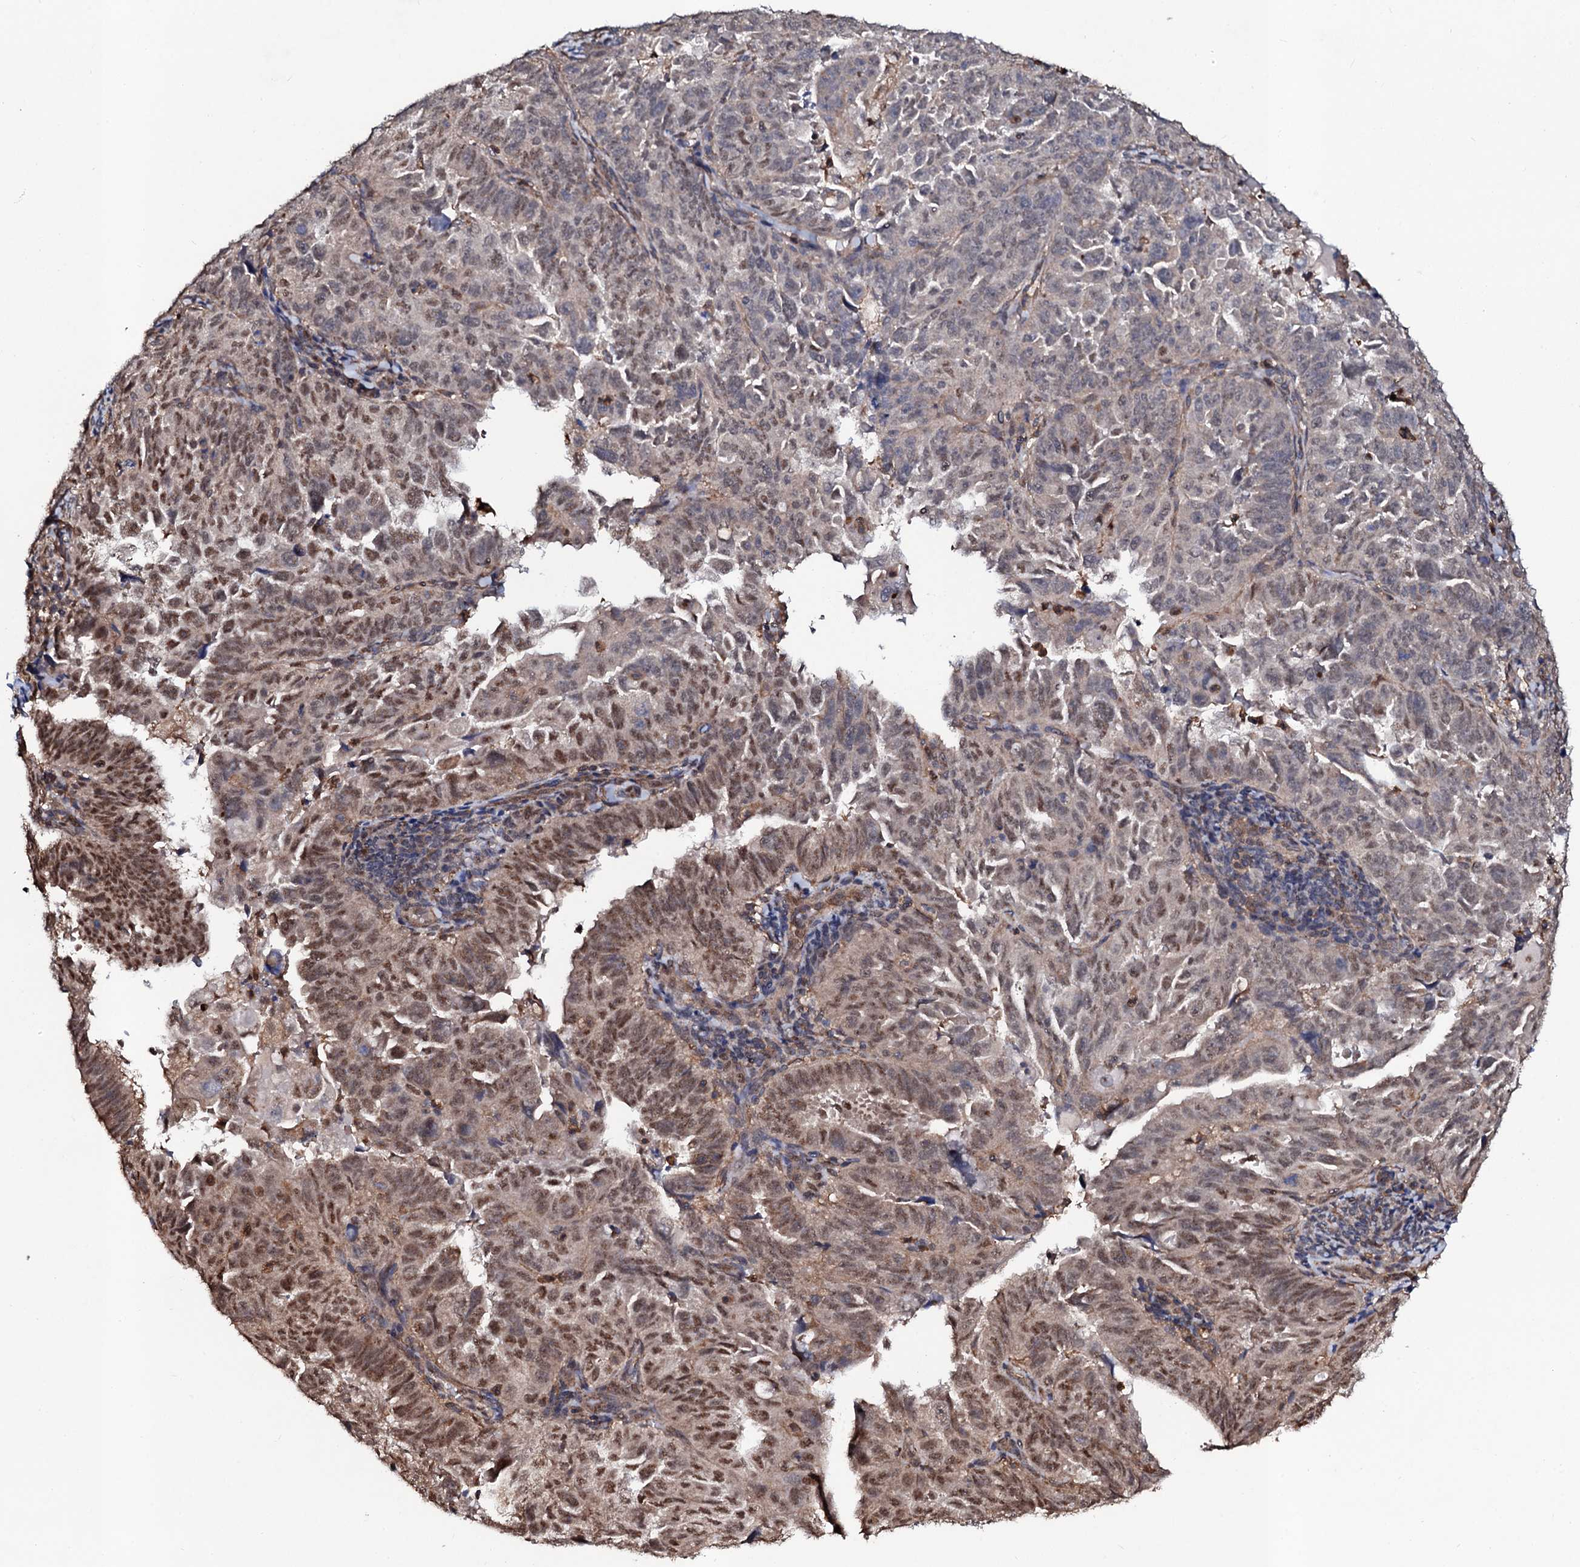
{"staining": {"intensity": "moderate", "quantity": "25%-75%", "location": "nuclear"}, "tissue": "endometrial cancer", "cell_type": "Tumor cells", "image_type": "cancer", "snomed": [{"axis": "morphology", "description": "Adenocarcinoma, NOS"}, {"axis": "topography", "description": "Endometrium"}], "caption": "The image shows staining of endometrial cancer, revealing moderate nuclear protein staining (brown color) within tumor cells. The staining was performed using DAB to visualize the protein expression in brown, while the nuclei were stained in blue with hematoxylin (Magnification: 20x).", "gene": "COG6", "patient": {"sex": "female", "age": 65}}